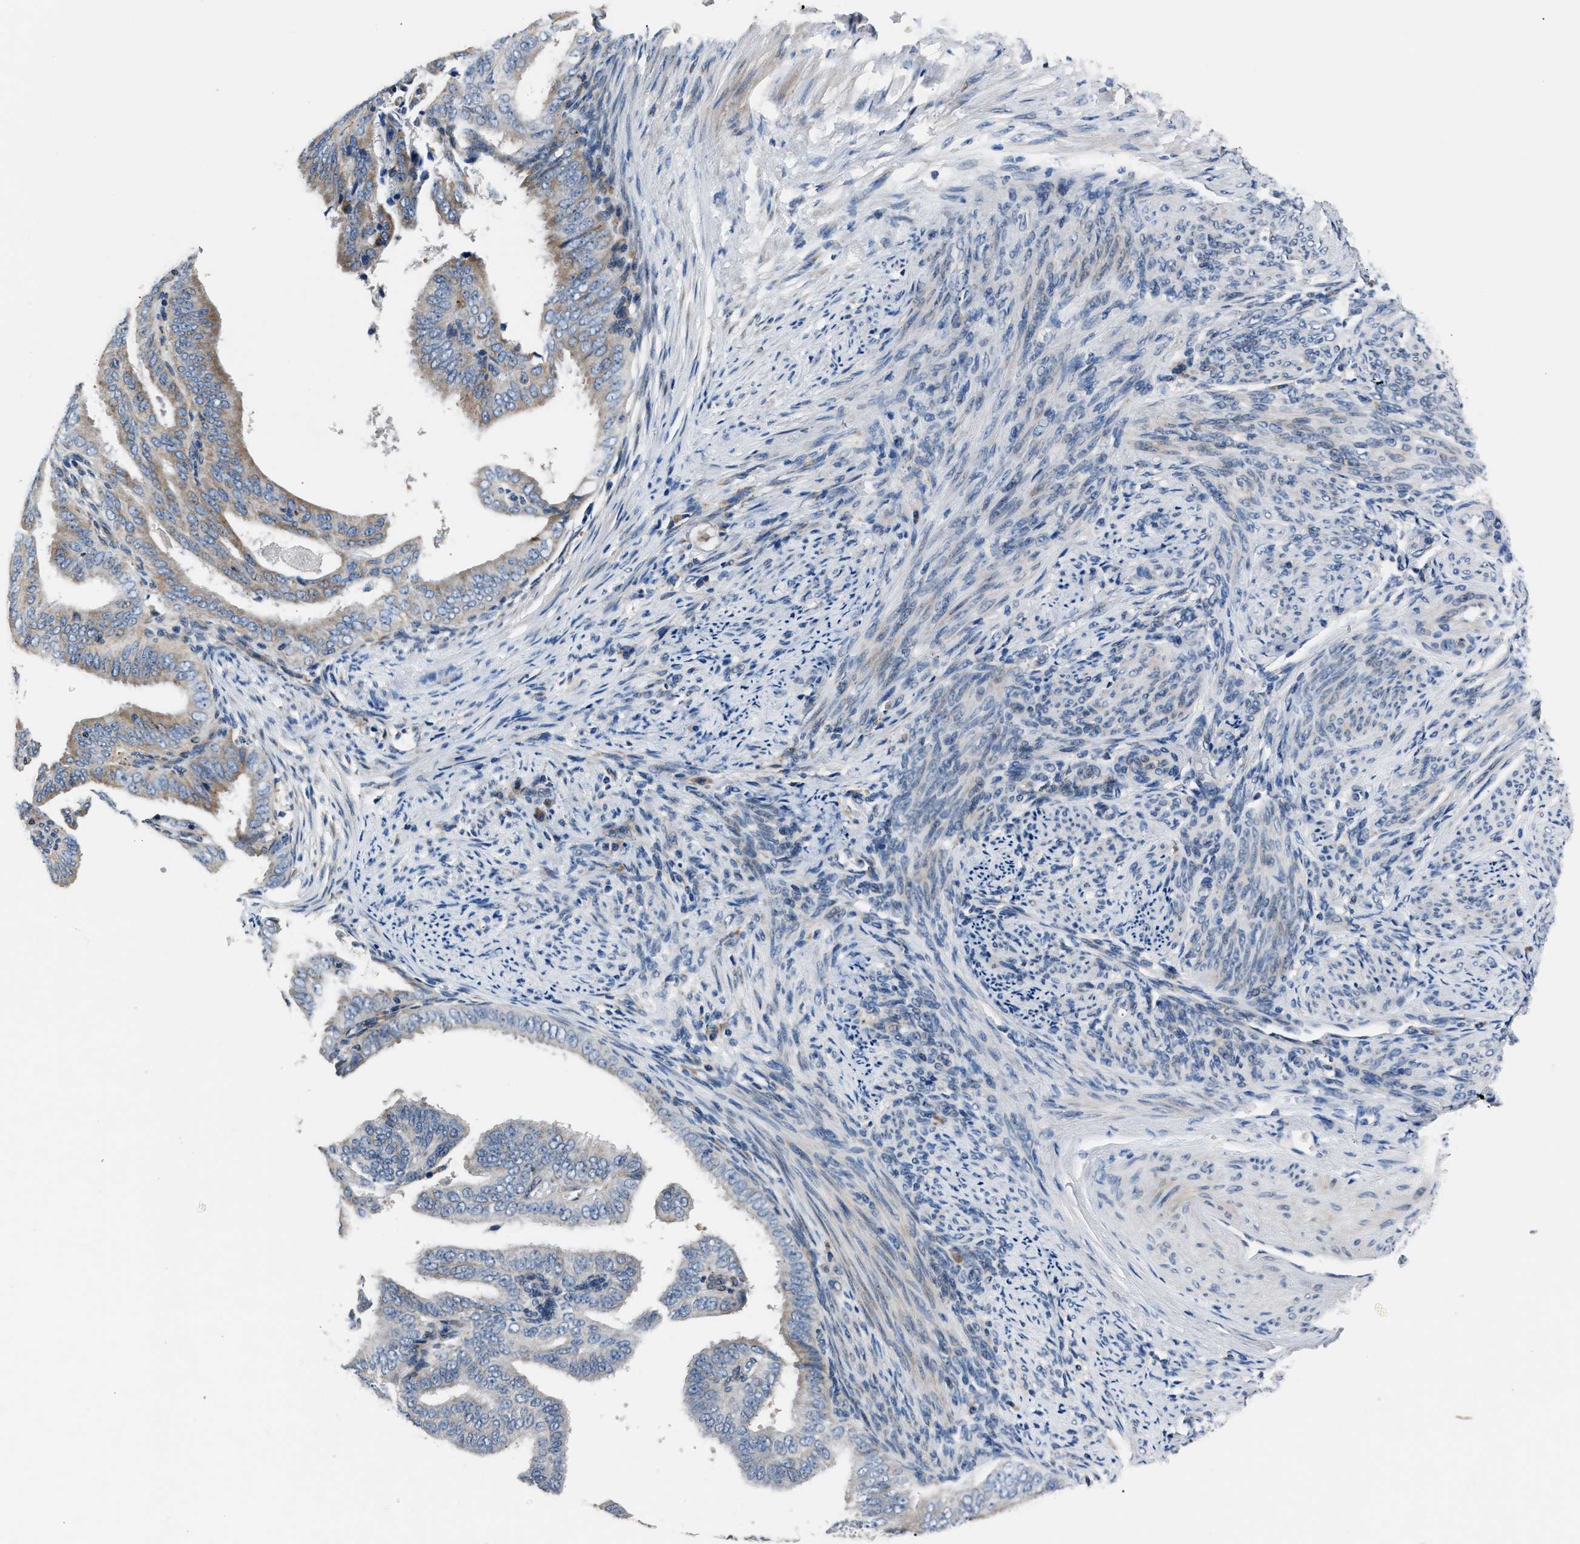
{"staining": {"intensity": "moderate", "quantity": "25%-75%", "location": "cytoplasmic/membranous"}, "tissue": "endometrial cancer", "cell_type": "Tumor cells", "image_type": "cancer", "snomed": [{"axis": "morphology", "description": "Adenocarcinoma, NOS"}, {"axis": "topography", "description": "Endometrium"}], "caption": "Endometrial cancer (adenocarcinoma) tissue displays moderate cytoplasmic/membranous expression in about 25%-75% of tumor cells, visualized by immunohistochemistry.", "gene": "DNAJC24", "patient": {"sex": "female", "age": 58}}